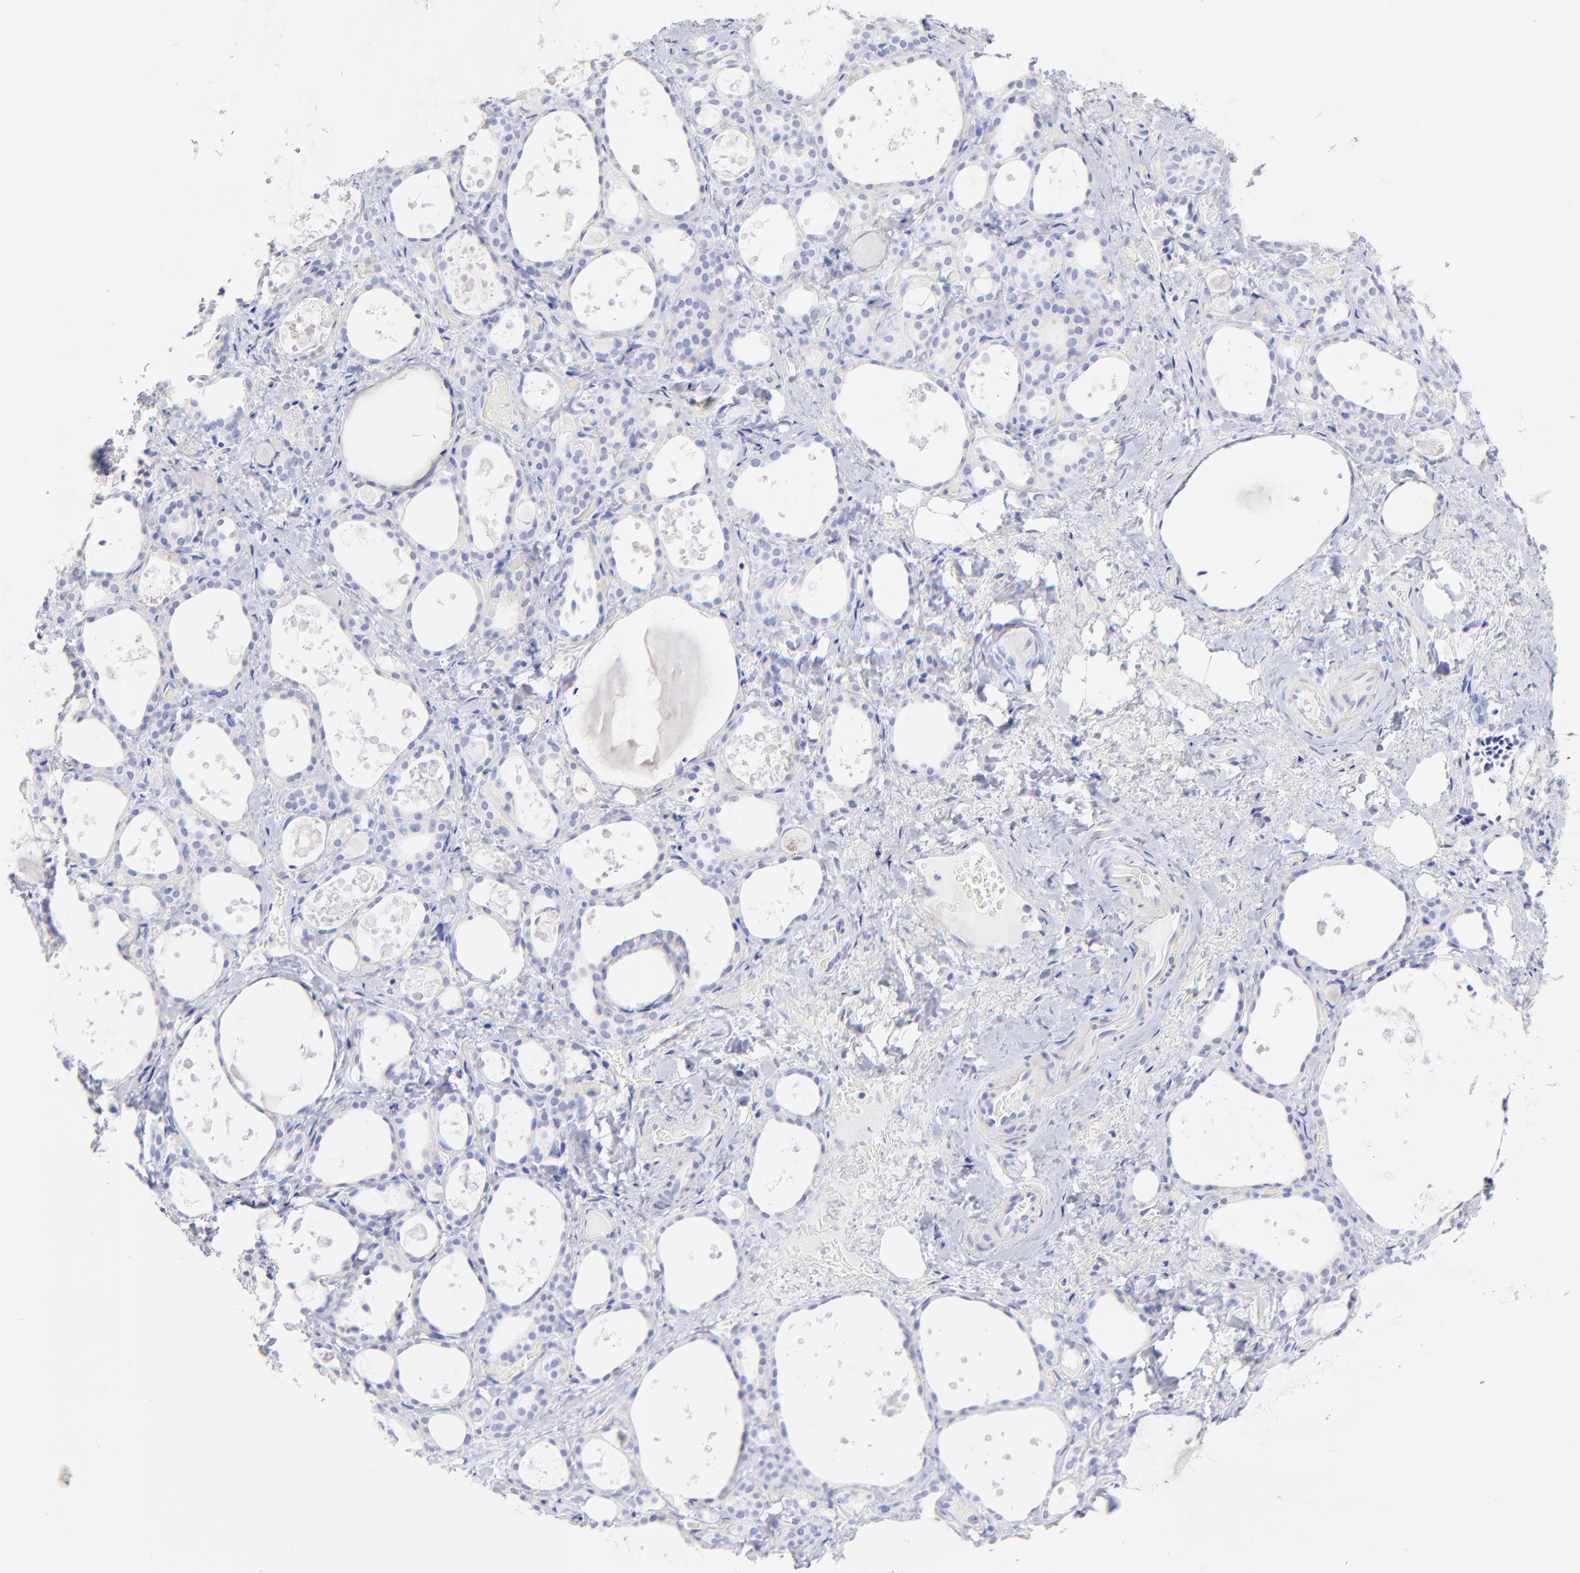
{"staining": {"intensity": "negative", "quantity": "none", "location": "none"}, "tissue": "thyroid gland", "cell_type": "Glandular cells", "image_type": "normal", "snomed": [{"axis": "morphology", "description": "Normal tissue, NOS"}, {"axis": "topography", "description": "Thyroid gland"}], "caption": "IHC of normal thyroid gland displays no positivity in glandular cells.", "gene": "C1QTNF6", "patient": {"sex": "female", "age": 75}}